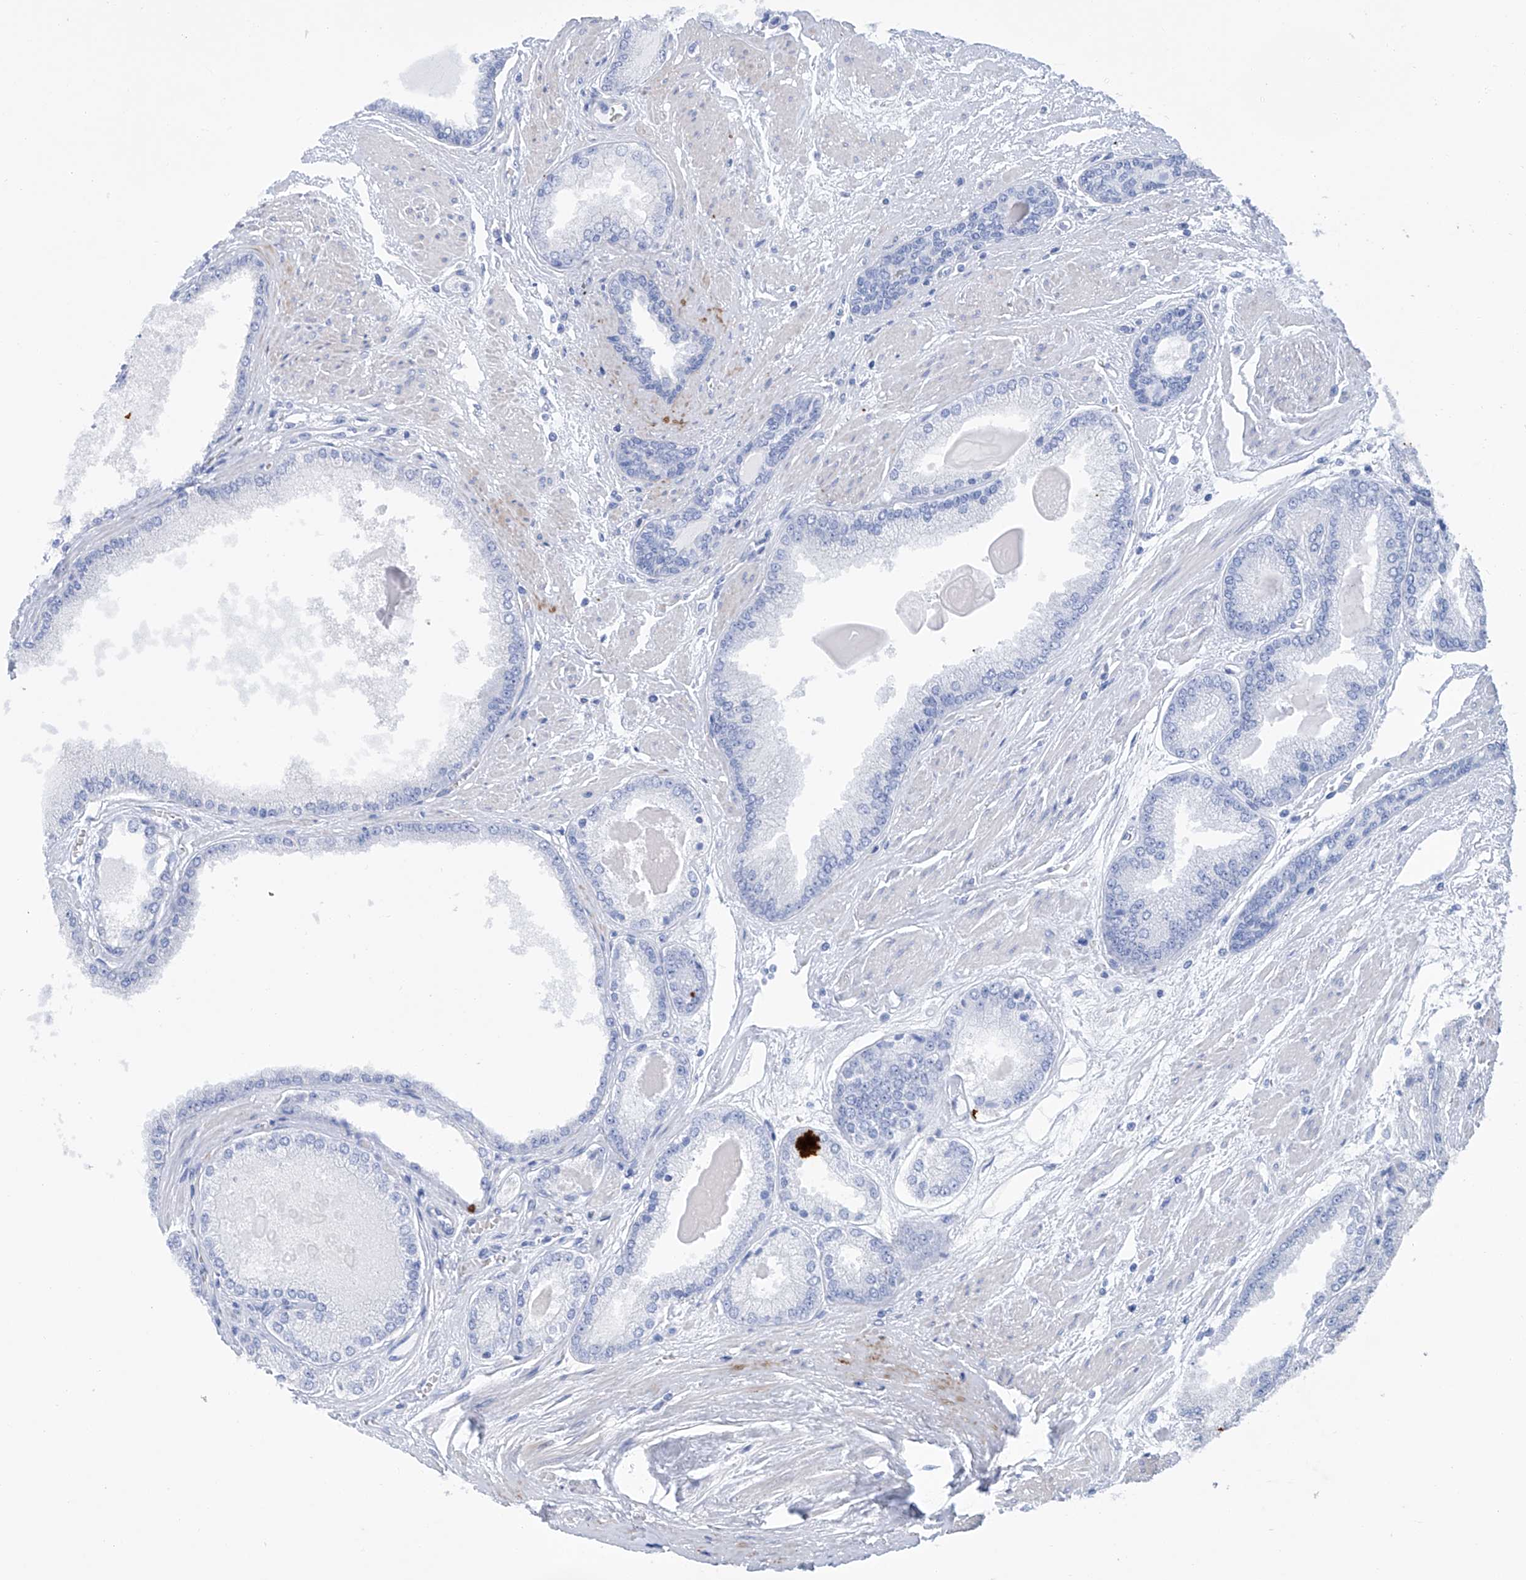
{"staining": {"intensity": "negative", "quantity": "none", "location": "none"}, "tissue": "prostate cancer", "cell_type": "Tumor cells", "image_type": "cancer", "snomed": [{"axis": "morphology", "description": "Adenocarcinoma, High grade"}, {"axis": "topography", "description": "Prostate"}], "caption": "IHC of human high-grade adenocarcinoma (prostate) reveals no expression in tumor cells. Brightfield microscopy of IHC stained with DAB (3,3'-diaminobenzidine) (brown) and hematoxylin (blue), captured at high magnification.", "gene": "GPT", "patient": {"sex": "male", "age": 59}}